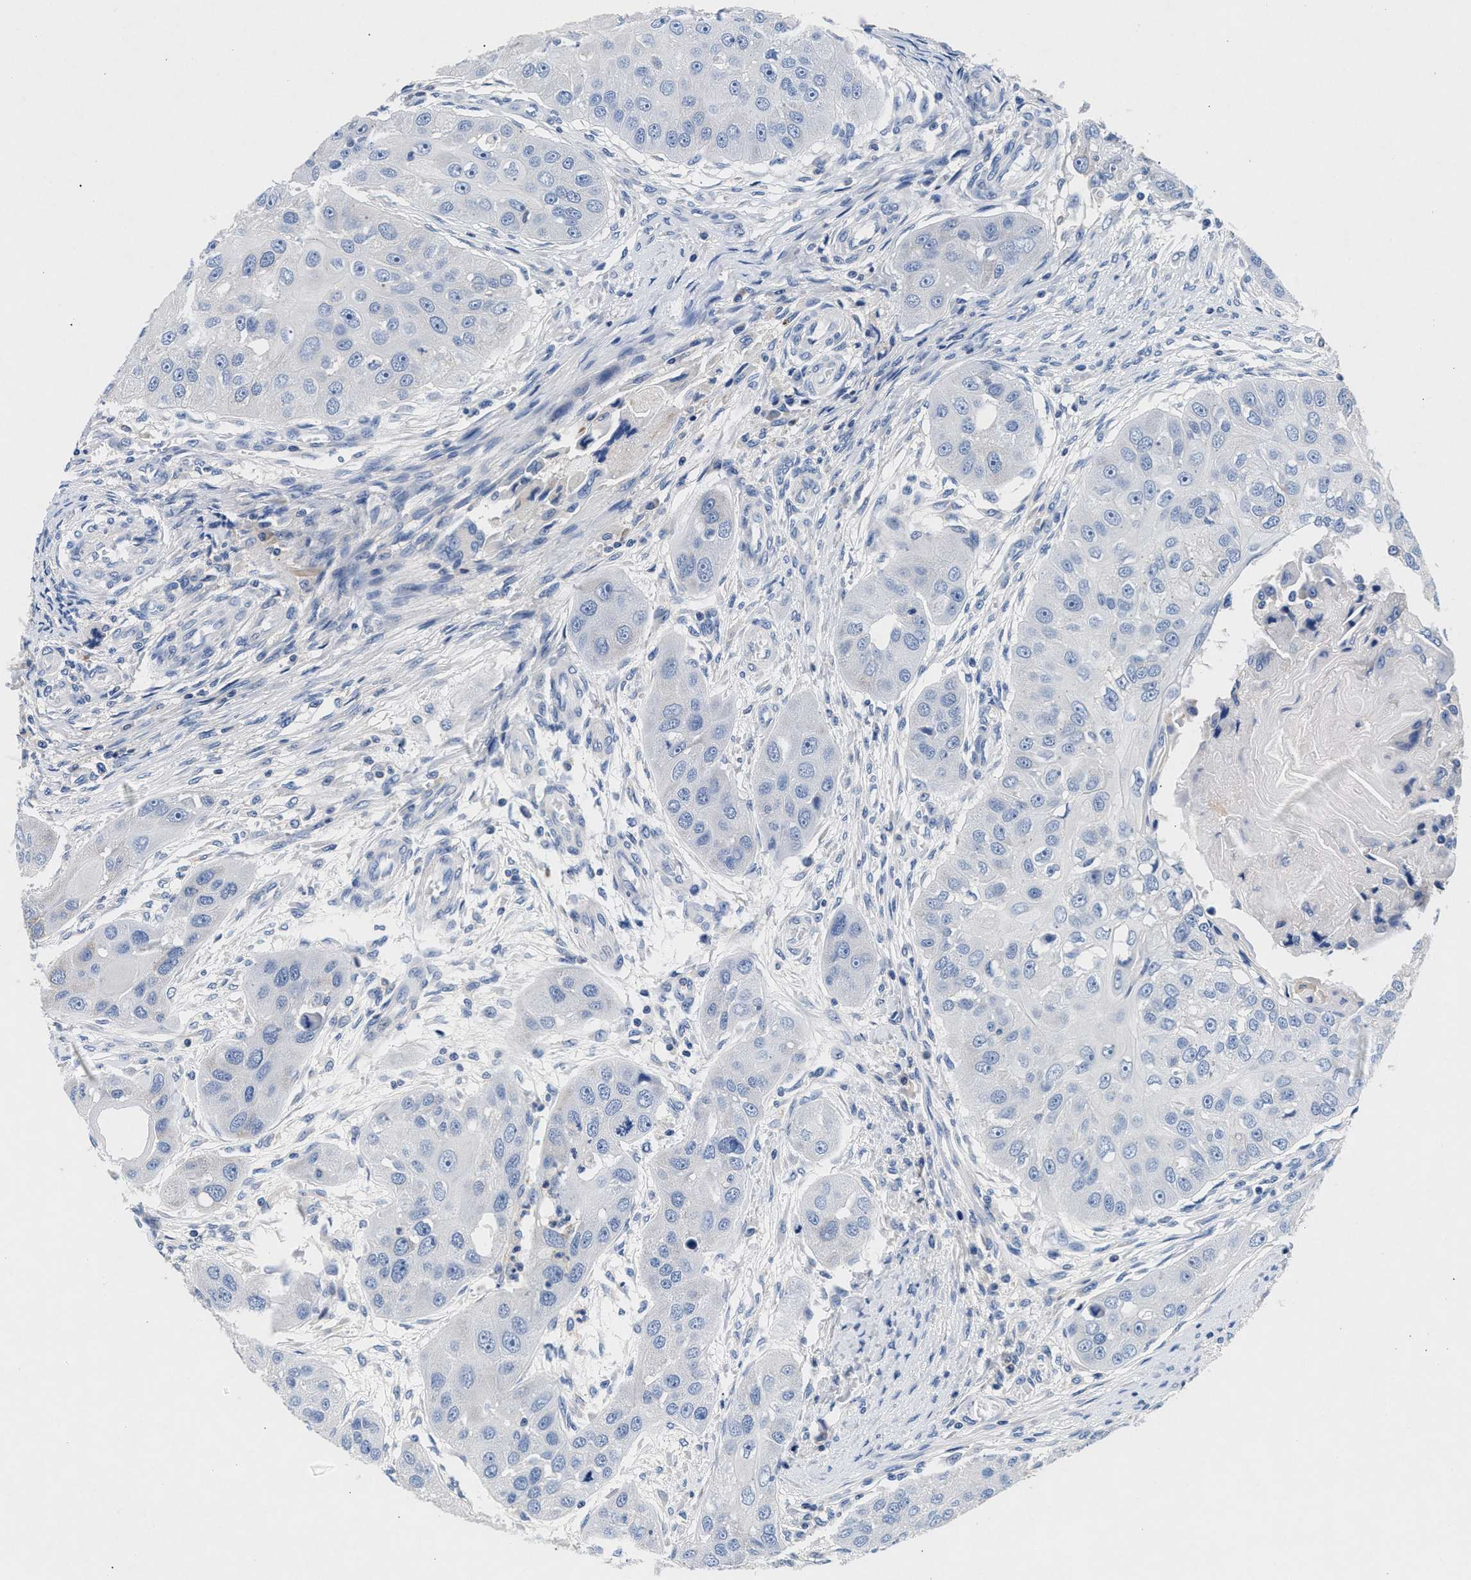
{"staining": {"intensity": "negative", "quantity": "none", "location": "none"}, "tissue": "head and neck cancer", "cell_type": "Tumor cells", "image_type": "cancer", "snomed": [{"axis": "morphology", "description": "Normal tissue, NOS"}, {"axis": "morphology", "description": "Squamous cell carcinoma, NOS"}, {"axis": "topography", "description": "Skeletal muscle"}, {"axis": "topography", "description": "Head-Neck"}], "caption": "An image of head and neck cancer (squamous cell carcinoma) stained for a protein exhibits no brown staining in tumor cells.", "gene": "GNAI3", "patient": {"sex": "male", "age": 51}}